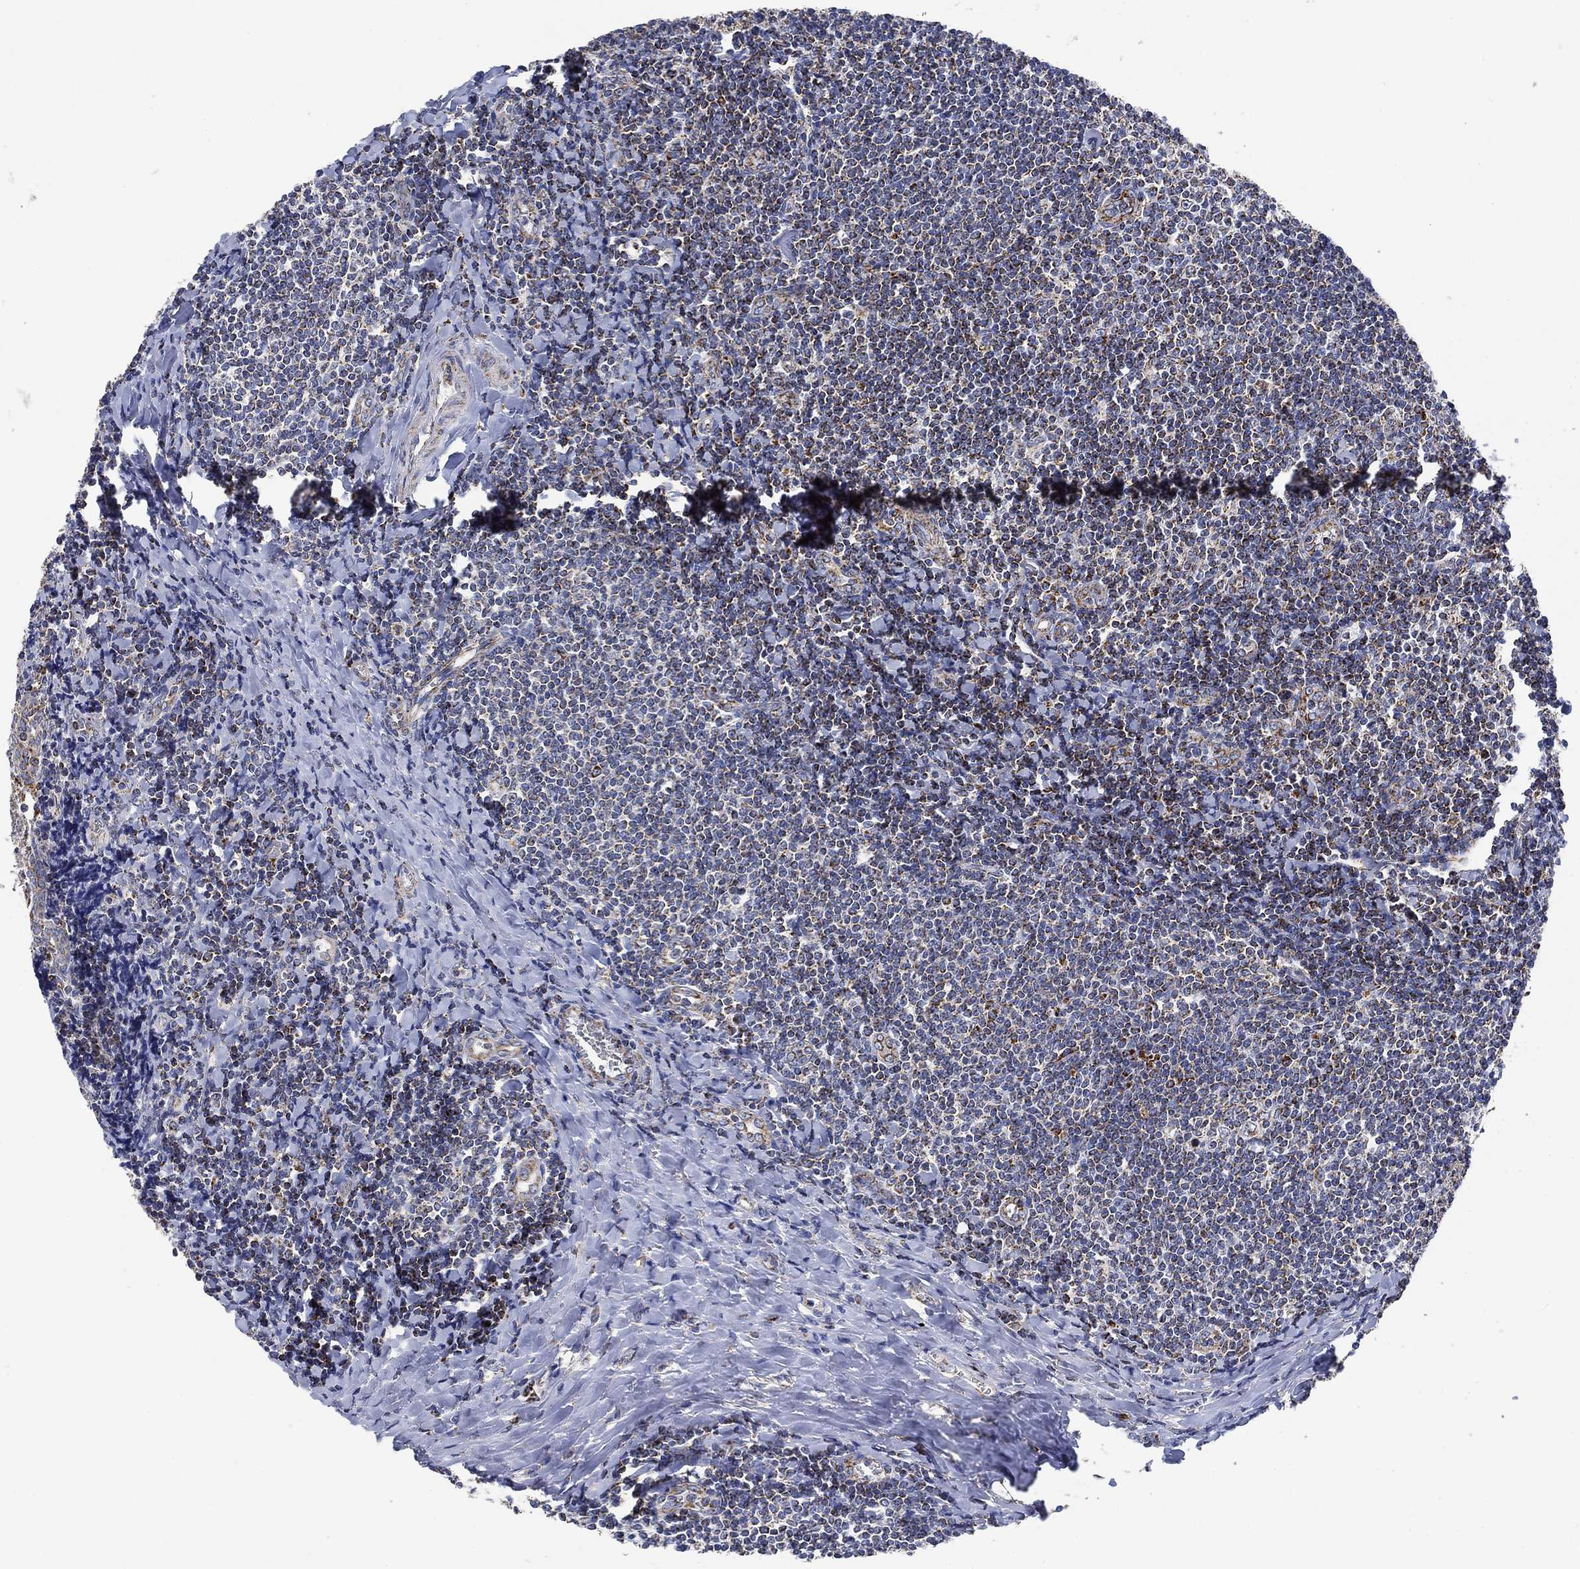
{"staining": {"intensity": "strong", "quantity": "<25%", "location": "cytoplasmic/membranous"}, "tissue": "tonsil", "cell_type": "Germinal center cells", "image_type": "normal", "snomed": [{"axis": "morphology", "description": "Normal tissue, NOS"}, {"axis": "topography", "description": "Tonsil"}], "caption": "Immunohistochemical staining of unremarkable tonsil demonstrates strong cytoplasmic/membranous protein expression in approximately <25% of germinal center cells. The protein is shown in brown color, while the nuclei are stained blue.", "gene": "NDUFS3", "patient": {"sex": "female", "age": 12}}